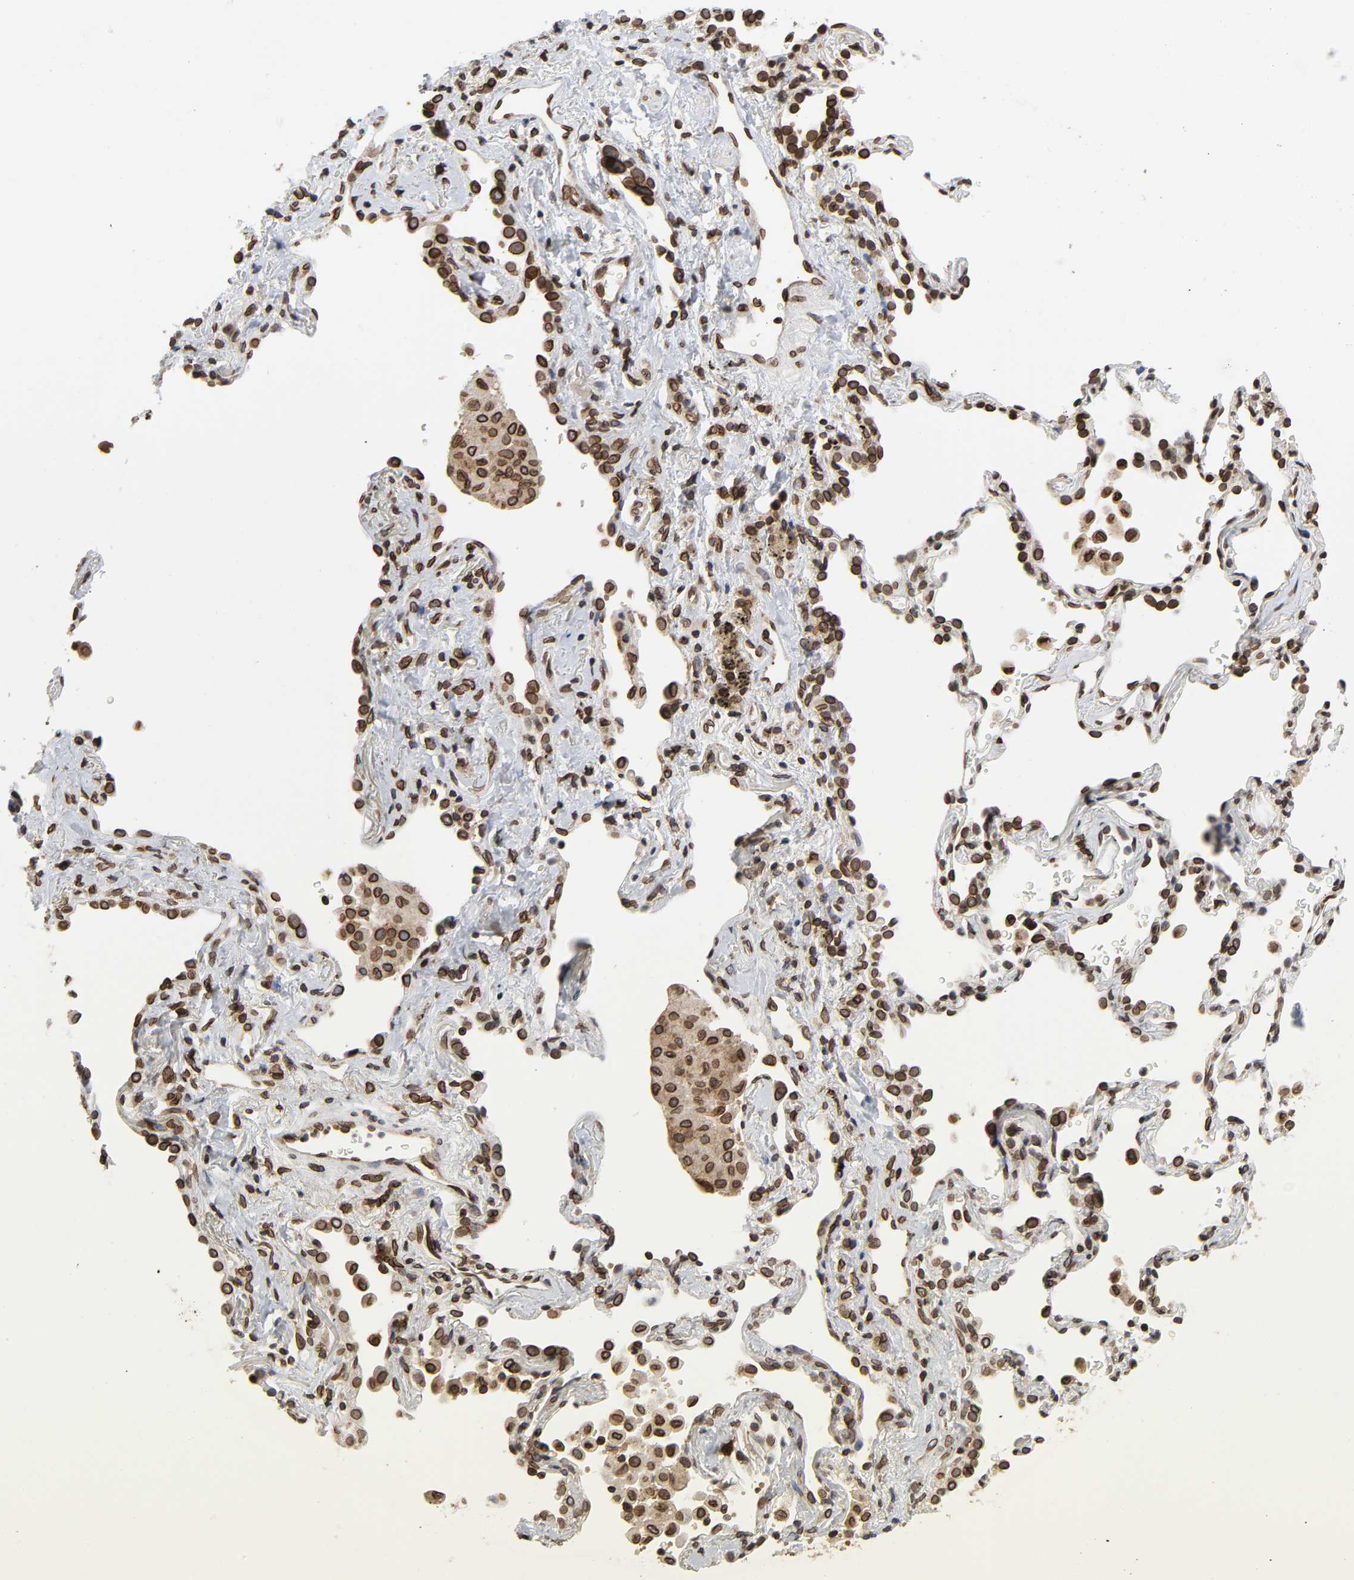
{"staining": {"intensity": "strong", "quantity": ">75%", "location": "cytoplasmic/membranous,nuclear"}, "tissue": "lung cancer", "cell_type": "Tumor cells", "image_type": "cancer", "snomed": [{"axis": "morphology", "description": "Squamous cell carcinoma, NOS"}, {"axis": "topography", "description": "Lung"}], "caption": "Immunohistochemistry (DAB) staining of lung squamous cell carcinoma shows strong cytoplasmic/membranous and nuclear protein positivity in about >75% of tumor cells. Nuclei are stained in blue.", "gene": "RANGAP1", "patient": {"sex": "female", "age": 67}}